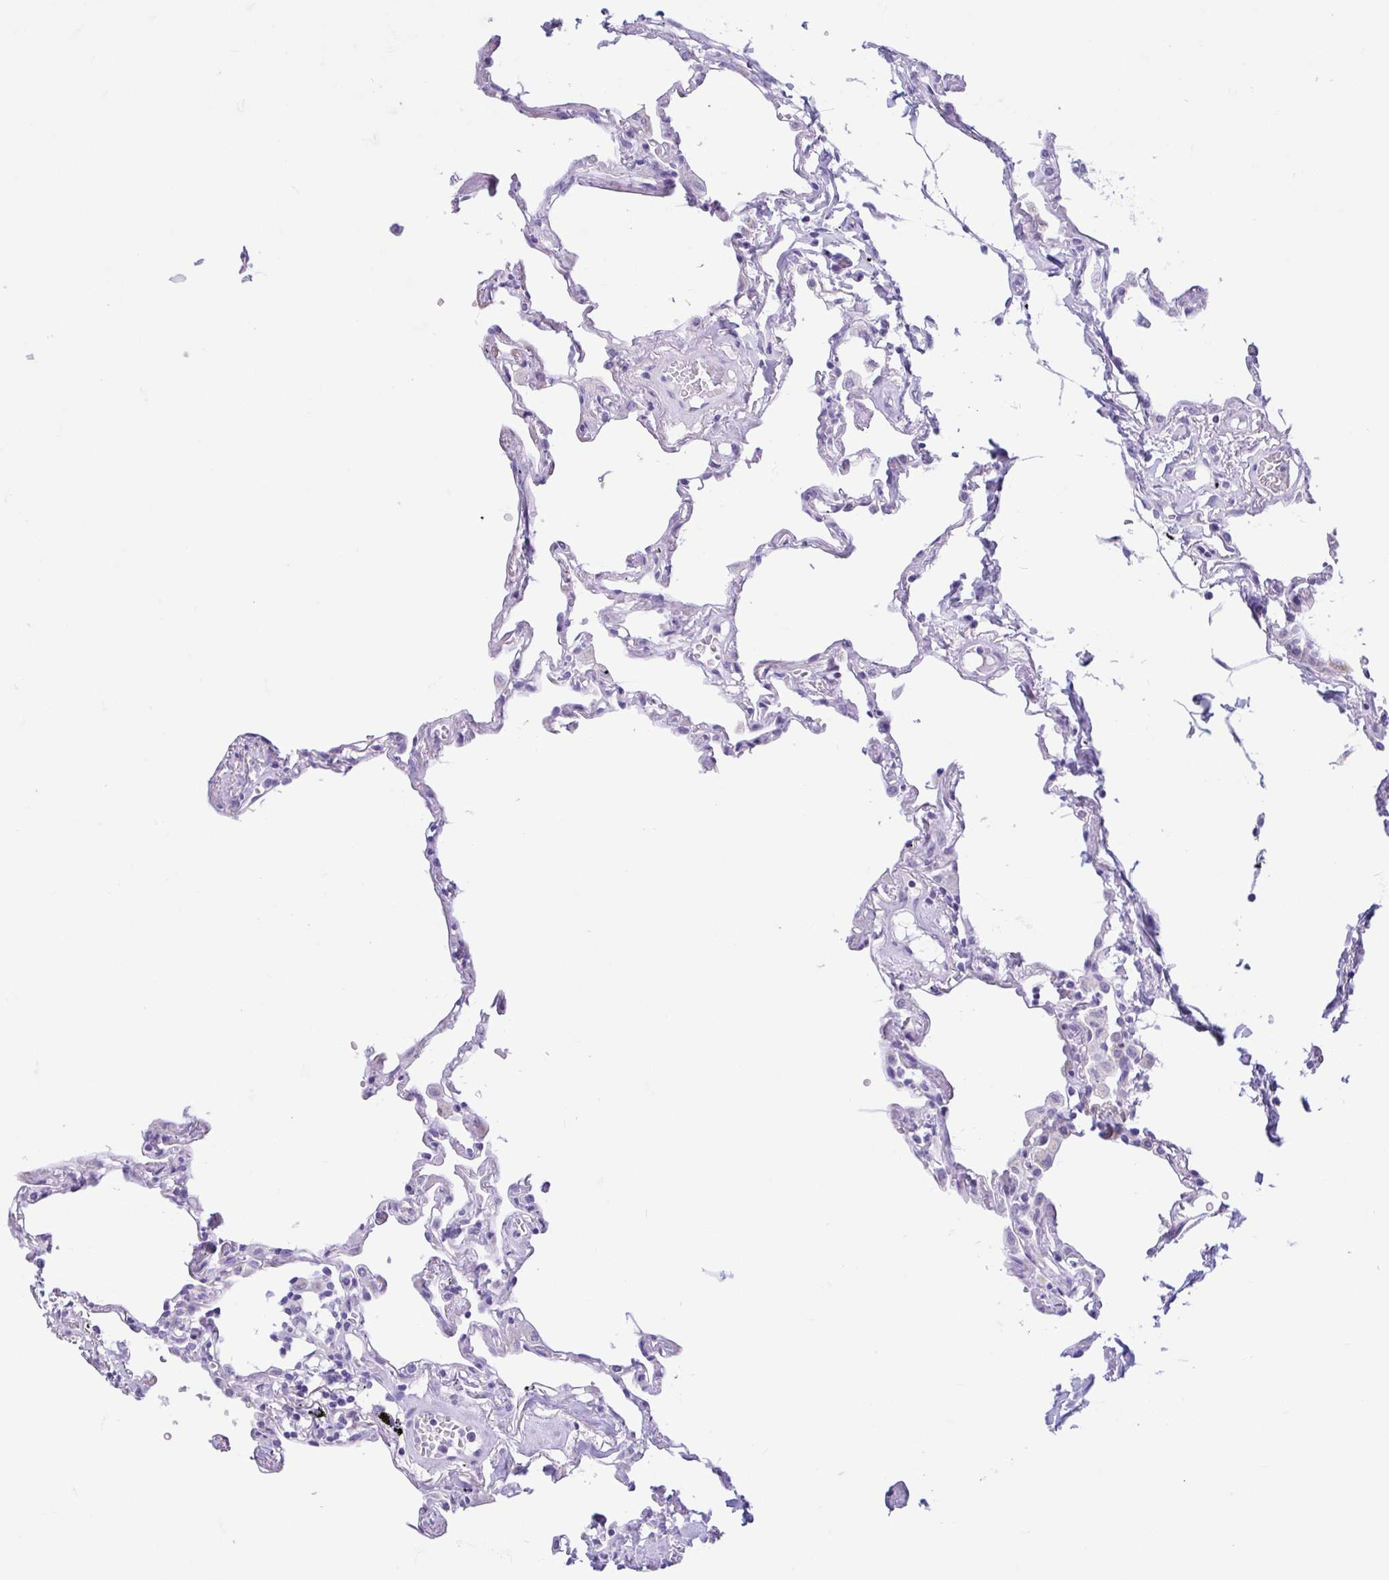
{"staining": {"intensity": "negative", "quantity": "none", "location": "none"}, "tissue": "lung", "cell_type": "Alveolar cells", "image_type": "normal", "snomed": [{"axis": "morphology", "description": "Normal tissue, NOS"}, {"axis": "topography", "description": "Lung"}], "caption": "This image is of normal lung stained with immunohistochemistry (IHC) to label a protein in brown with the nuclei are counter-stained blue. There is no expression in alveolar cells.", "gene": "ENSG00000274792", "patient": {"sex": "female", "age": 67}}